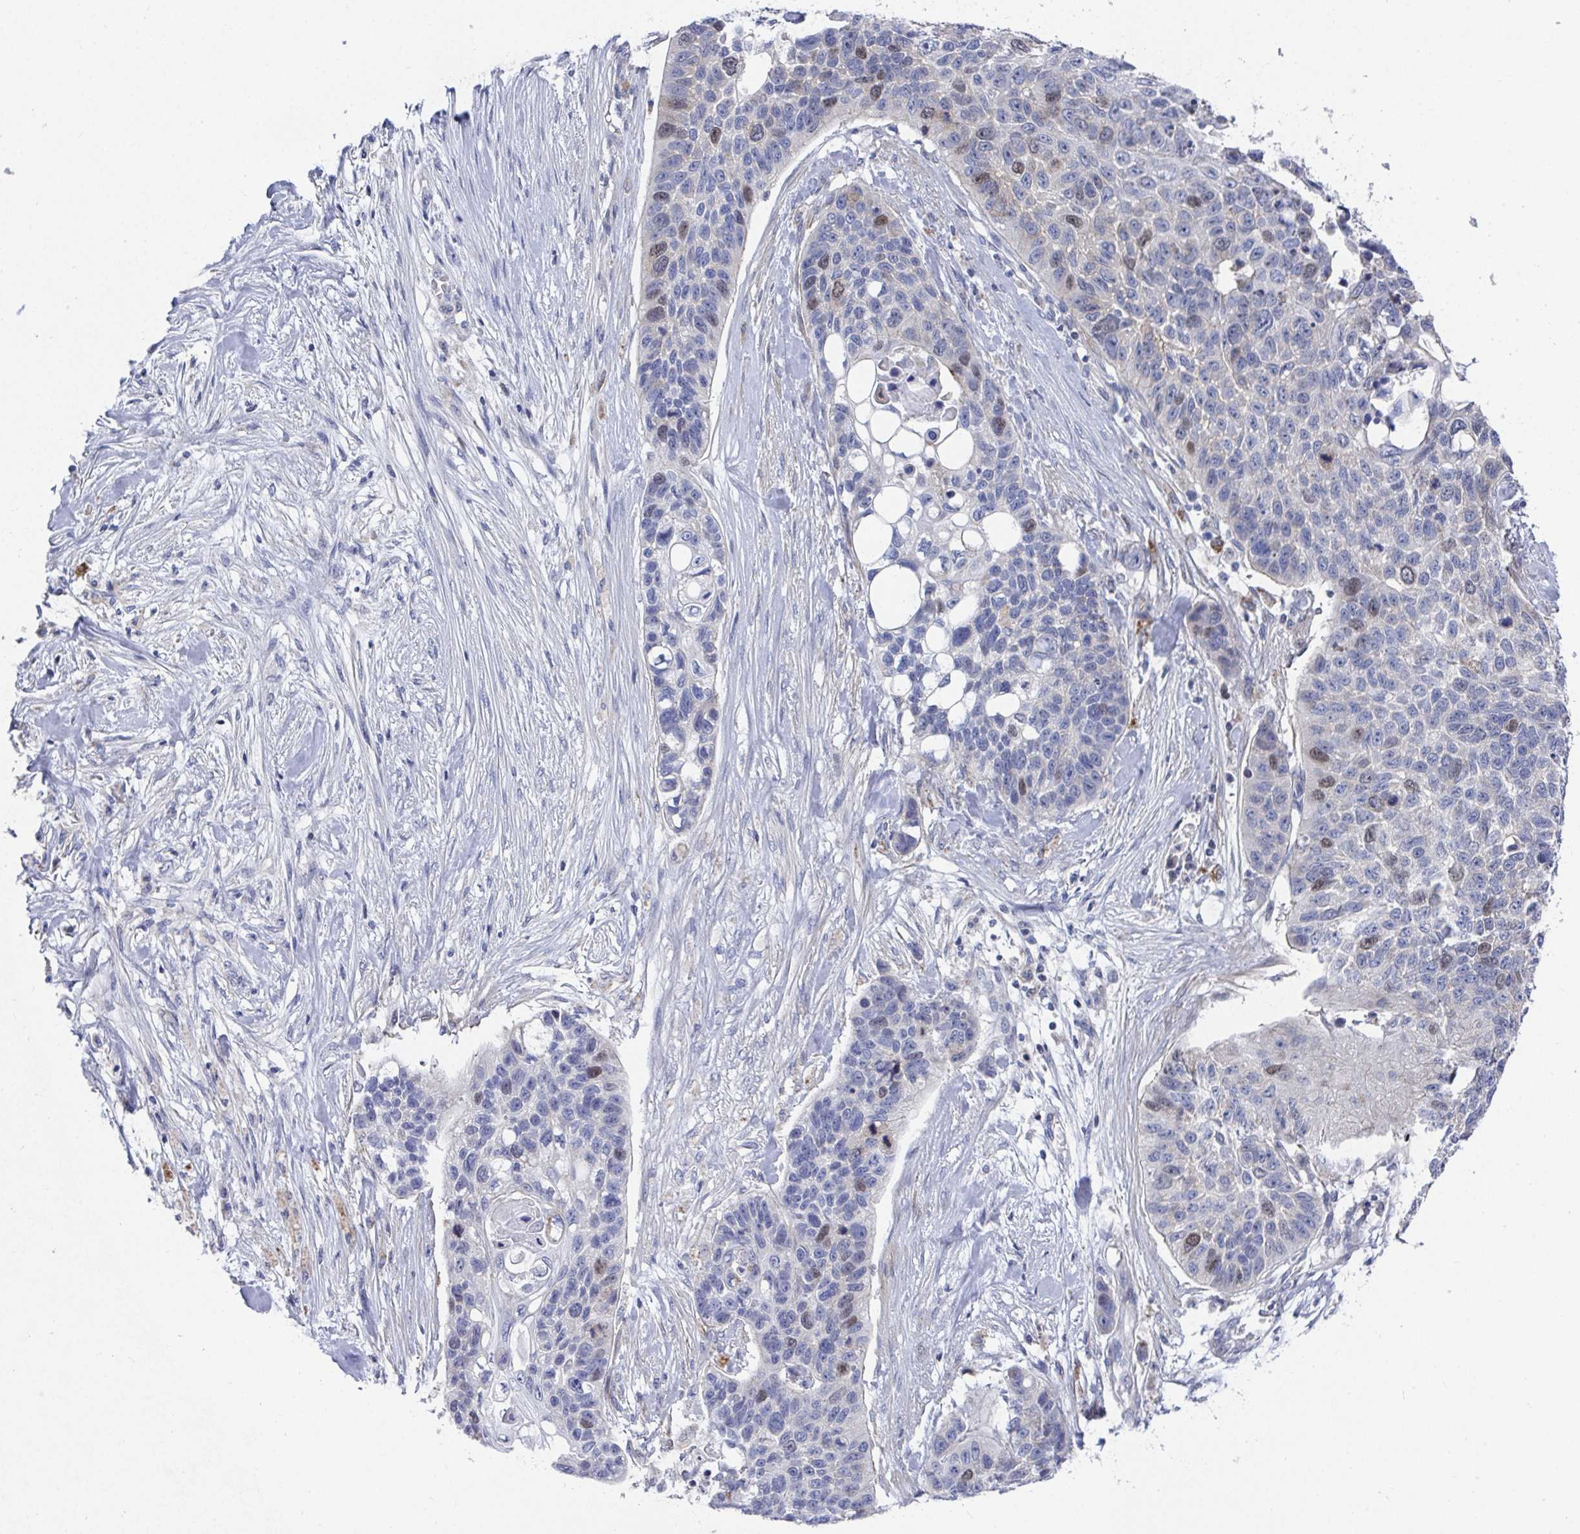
{"staining": {"intensity": "moderate", "quantity": "<25%", "location": "nuclear"}, "tissue": "lung cancer", "cell_type": "Tumor cells", "image_type": "cancer", "snomed": [{"axis": "morphology", "description": "Squamous cell carcinoma, NOS"}, {"axis": "topography", "description": "Lung"}], "caption": "Squamous cell carcinoma (lung) stained with a protein marker exhibits moderate staining in tumor cells.", "gene": "ATP5F1C", "patient": {"sex": "male", "age": 62}}